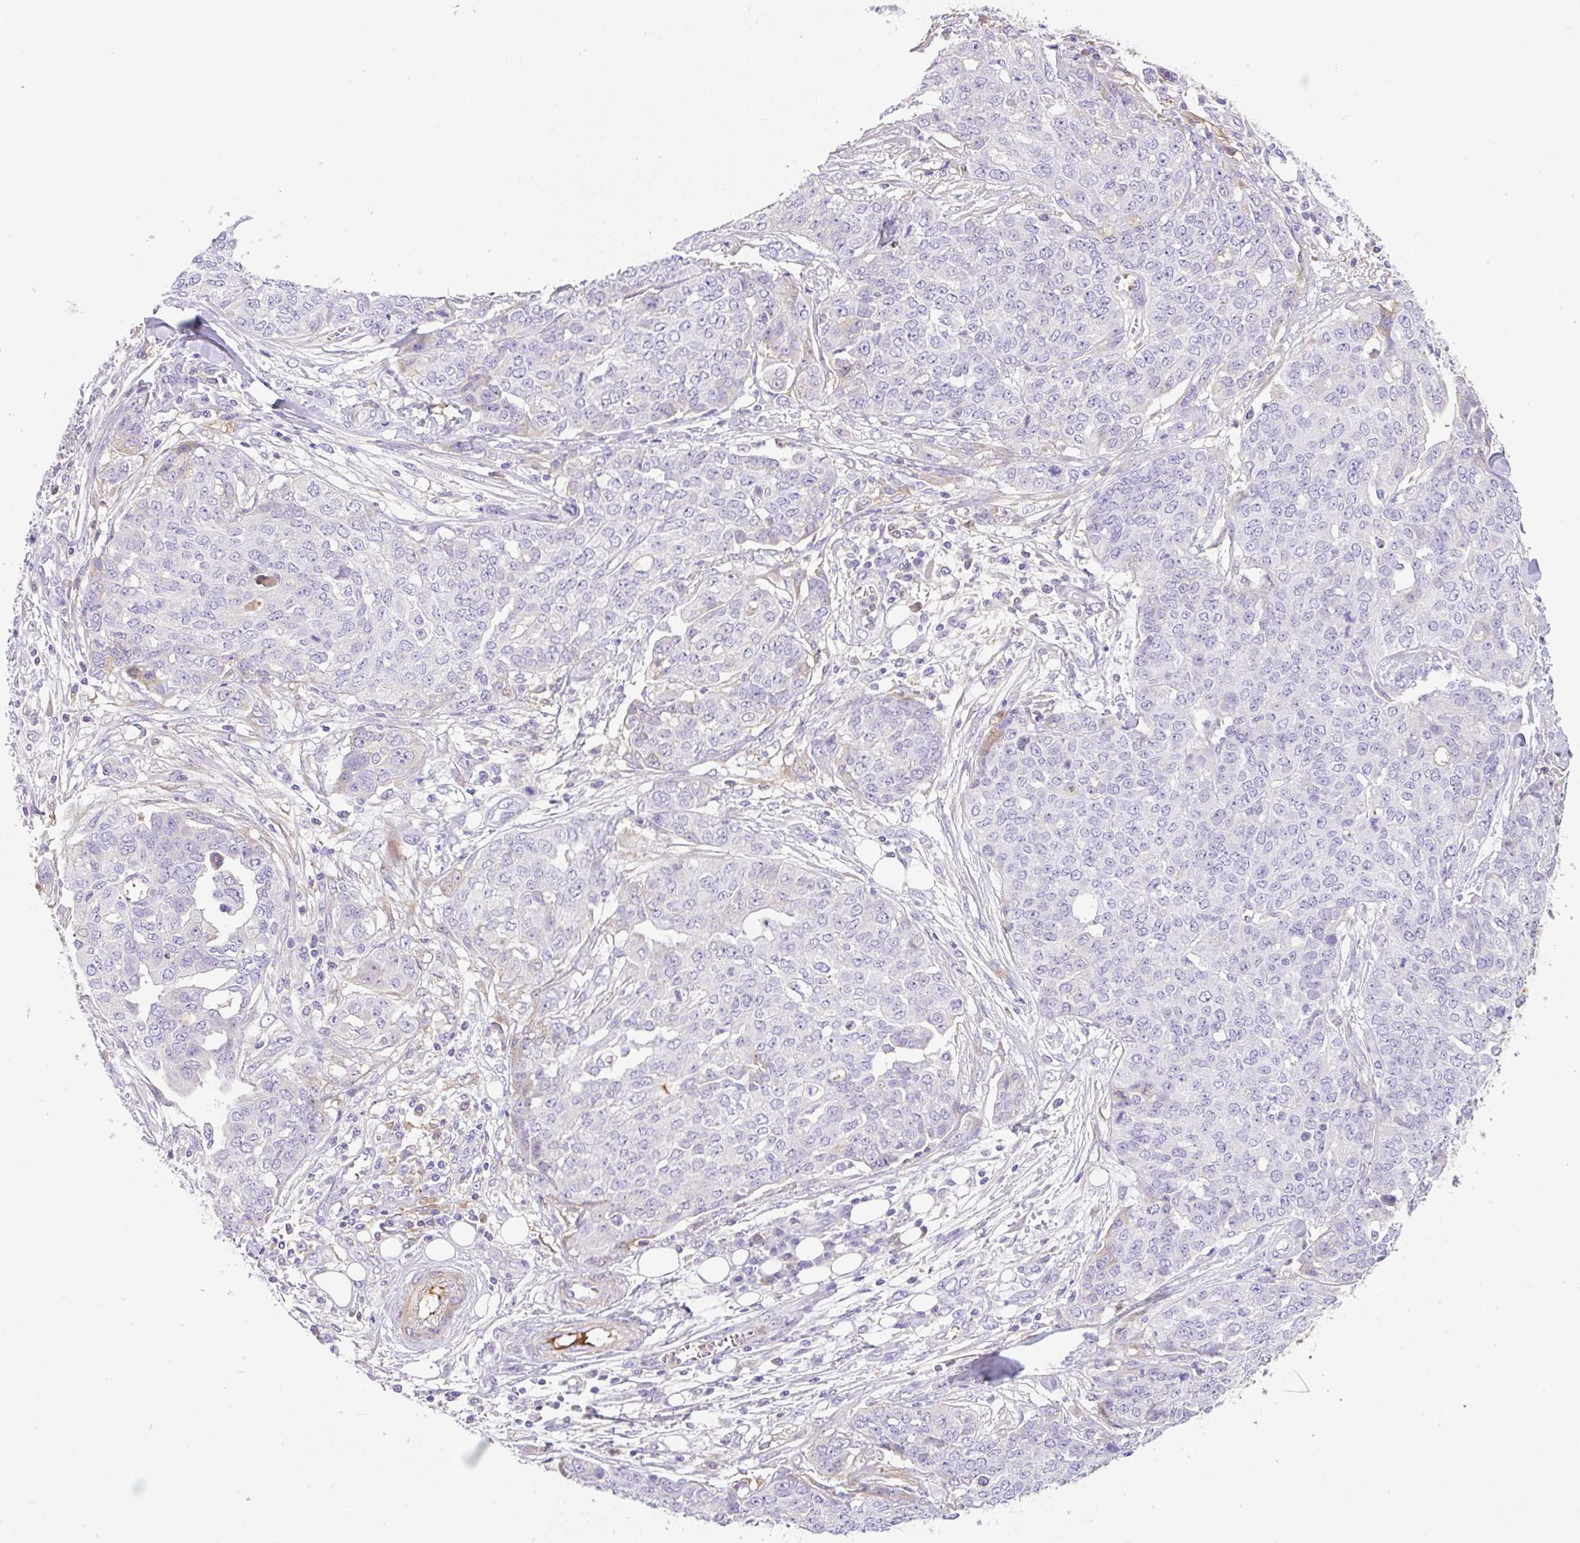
{"staining": {"intensity": "negative", "quantity": "none", "location": "none"}, "tissue": "ovarian cancer", "cell_type": "Tumor cells", "image_type": "cancer", "snomed": [{"axis": "morphology", "description": "Cystadenocarcinoma, serous, NOS"}, {"axis": "topography", "description": "Soft tissue"}, {"axis": "topography", "description": "Ovary"}], "caption": "Immunohistochemistry (IHC) photomicrograph of neoplastic tissue: human ovarian cancer (serous cystadenocarcinoma) stained with DAB demonstrates no significant protein positivity in tumor cells.", "gene": "TDRD15", "patient": {"sex": "female", "age": 57}}